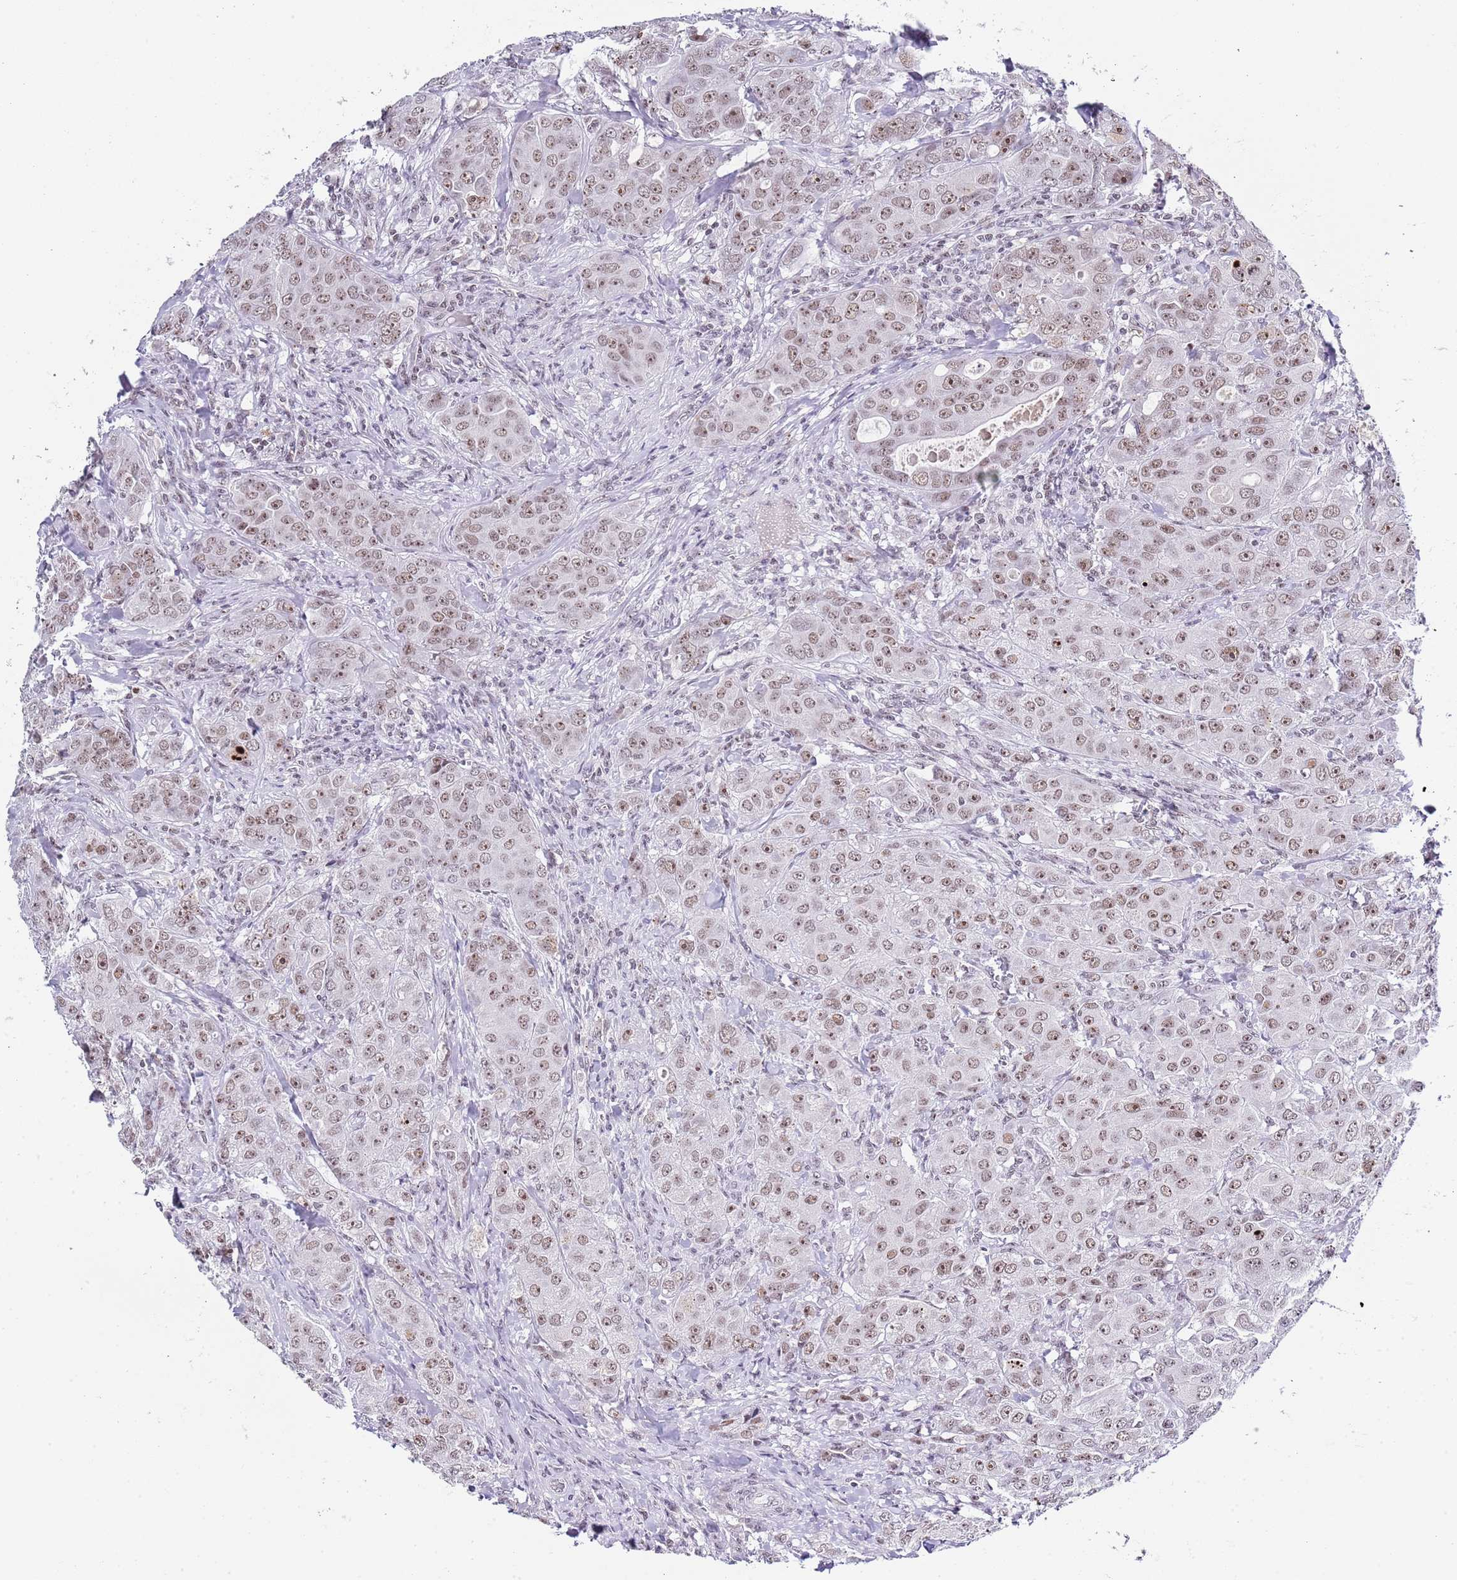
{"staining": {"intensity": "moderate", "quantity": ">75%", "location": "nuclear"}, "tissue": "breast cancer", "cell_type": "Tumor cells", "image_type": "cancer", "snomed": [{"axis": "morphology", "description": "Duct carcinoma"}, {"axis": "topography", "description": "Breast"}], "caption": "A brown stain shows moderate nuclear staining of a protein in human invasive ductal carcinoma (breast) tumor cells.", "gene": "NOP56", "patient": {"sex": "female", "age": 43}}